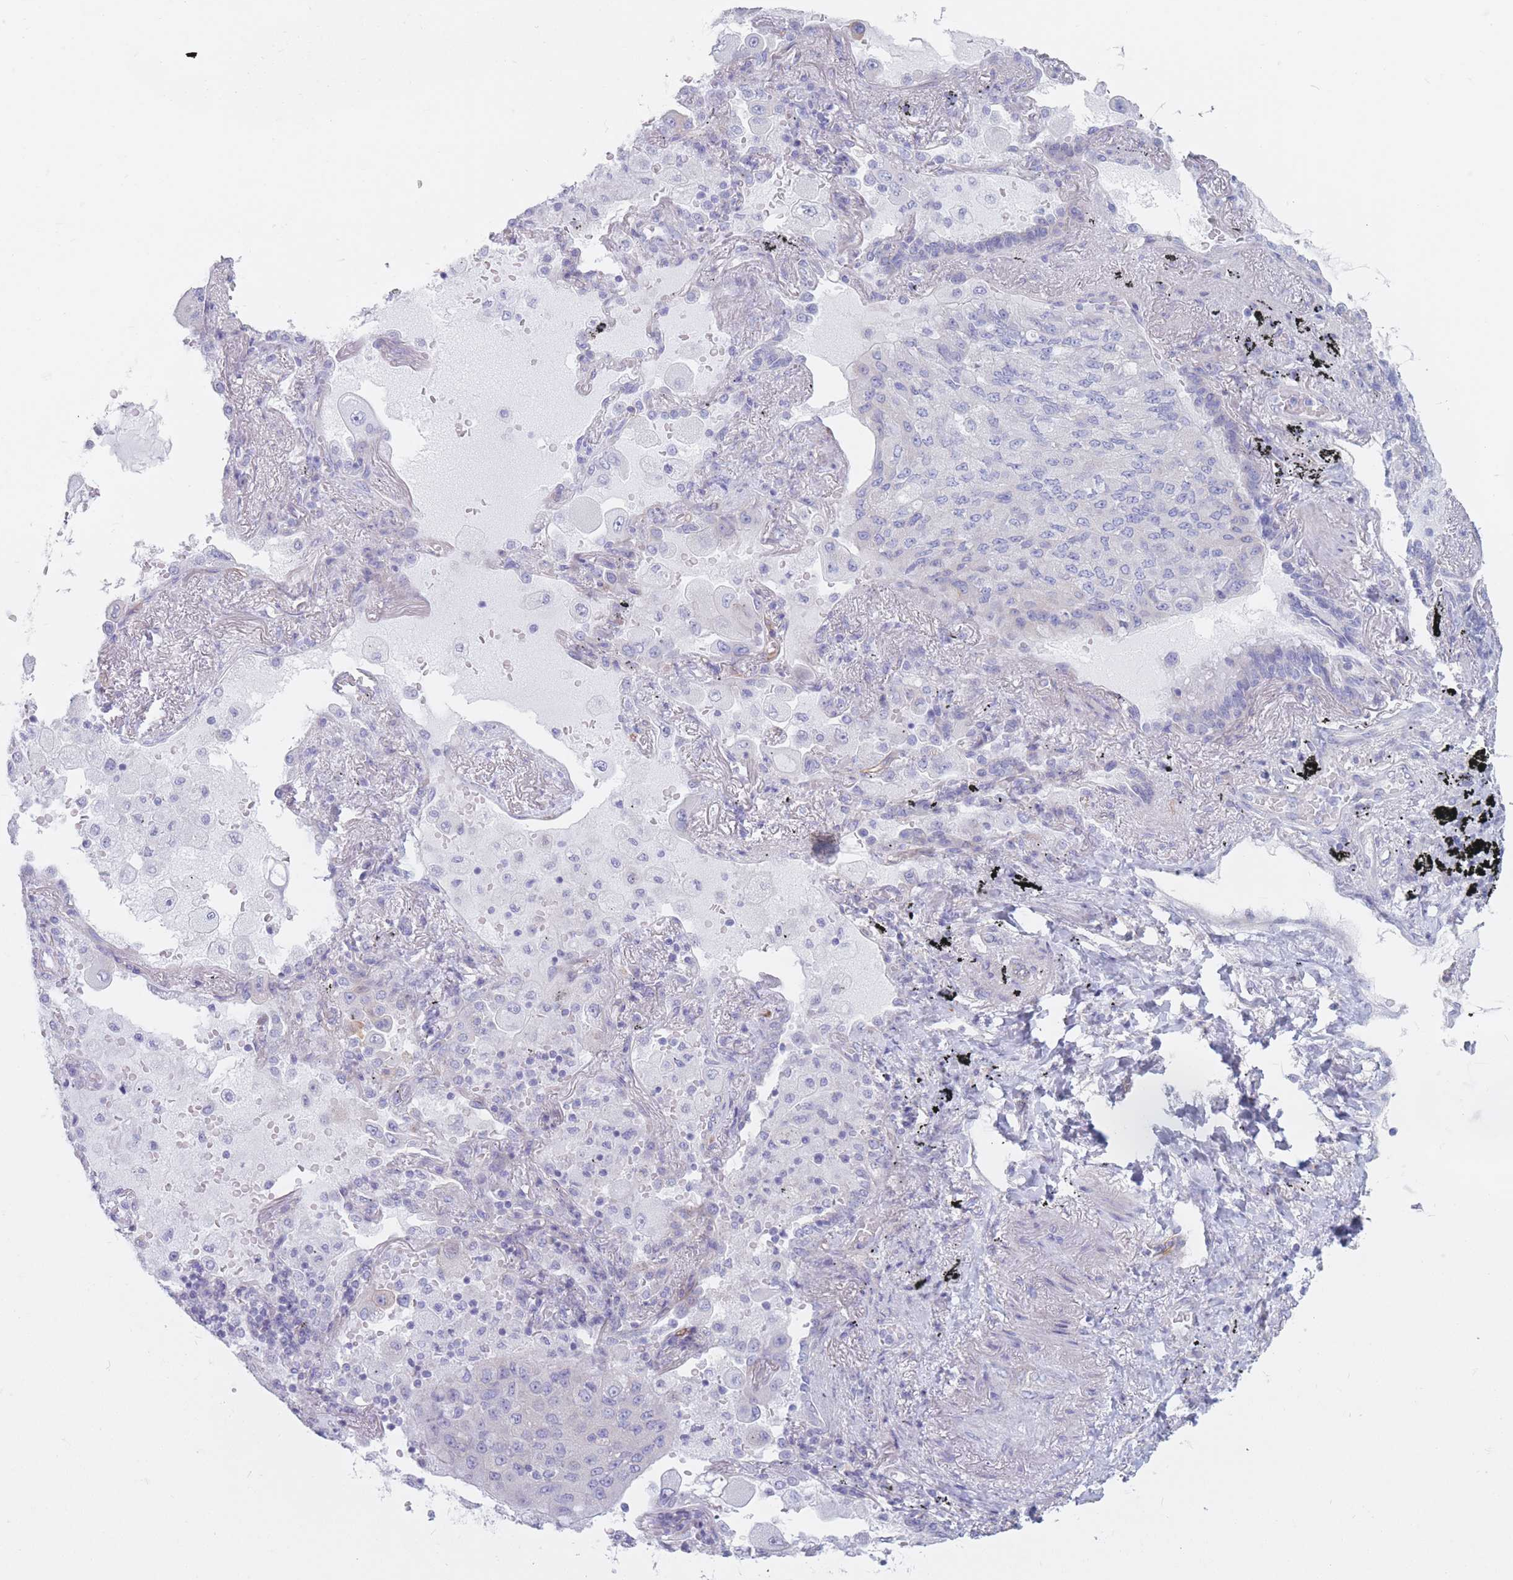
{"staining": {"intensity": "negative", "quantity": "none", "location": "none"}, "tissue": "lung cancer", "cell_type": "Tumor cells", "image_type": "cancer", "snomed": [{"axis": "morphology", "description": "Squamous cell carcinoma, NOS"}, {"axis": "topography", "description": "Lung"}], "caption": "This is an IHC photomicrograph of lung cancer. There is no staining in tumor cells.", "gene": "PLPP1", "patient": {"sex": "male", "age": 74}}